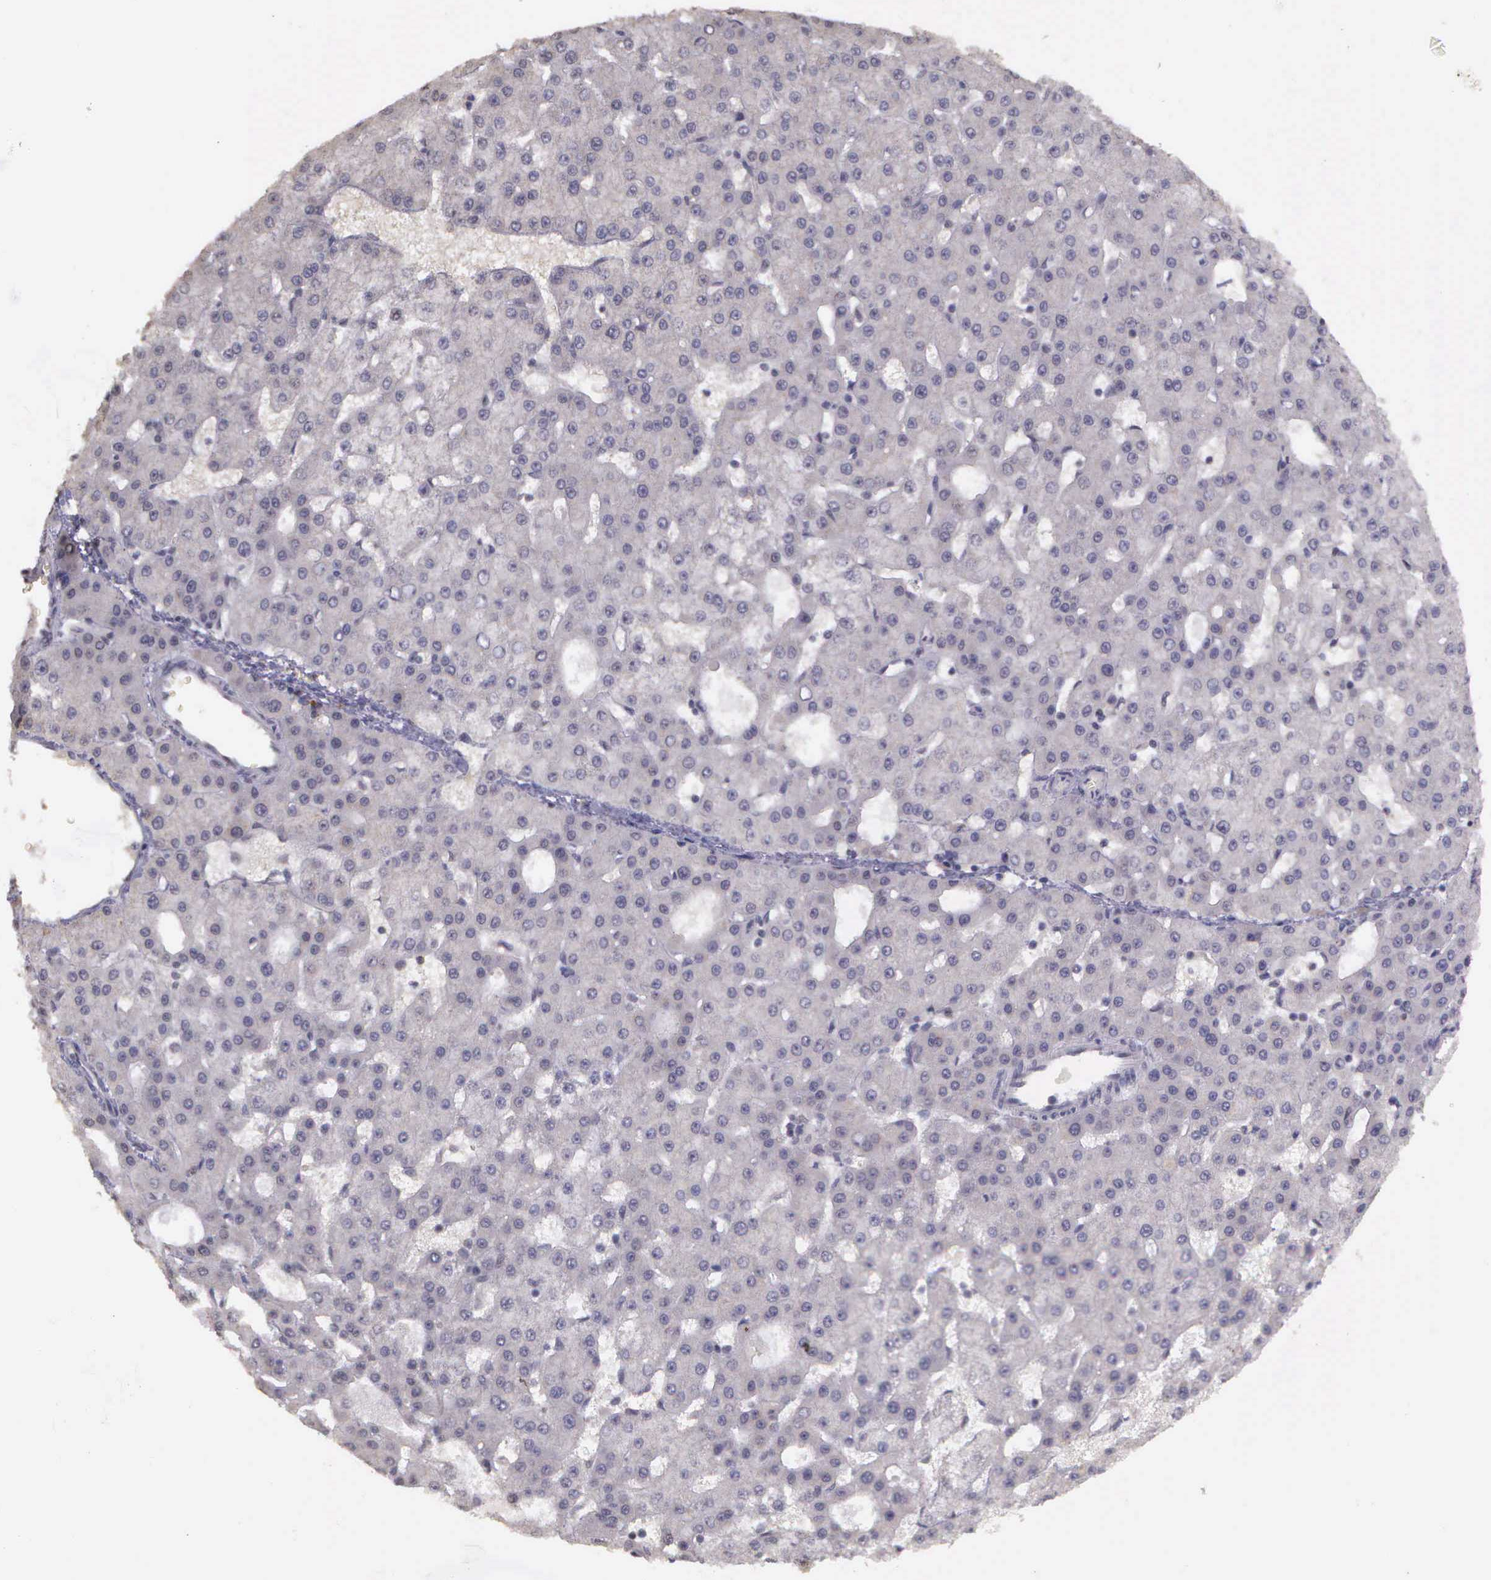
{"staining": {"intensity": "negative", "quantity": "none", "location": "none"}, "tissue": "liver cancer", "cell_type": "Tumor cells", "image_type": "cancer", "snomed": [{"axis": "morphology", "description": "Carcinoma, Hepatocellular, NOS"}, {"axis": "topography", "description": "Liver"}], "caption": "A histopathology image of liver cancer stained for a protein shows no brown staining in tumor cells.", "gene": "ARMCX5", "patient": {"sex": "male", "age": 47}}